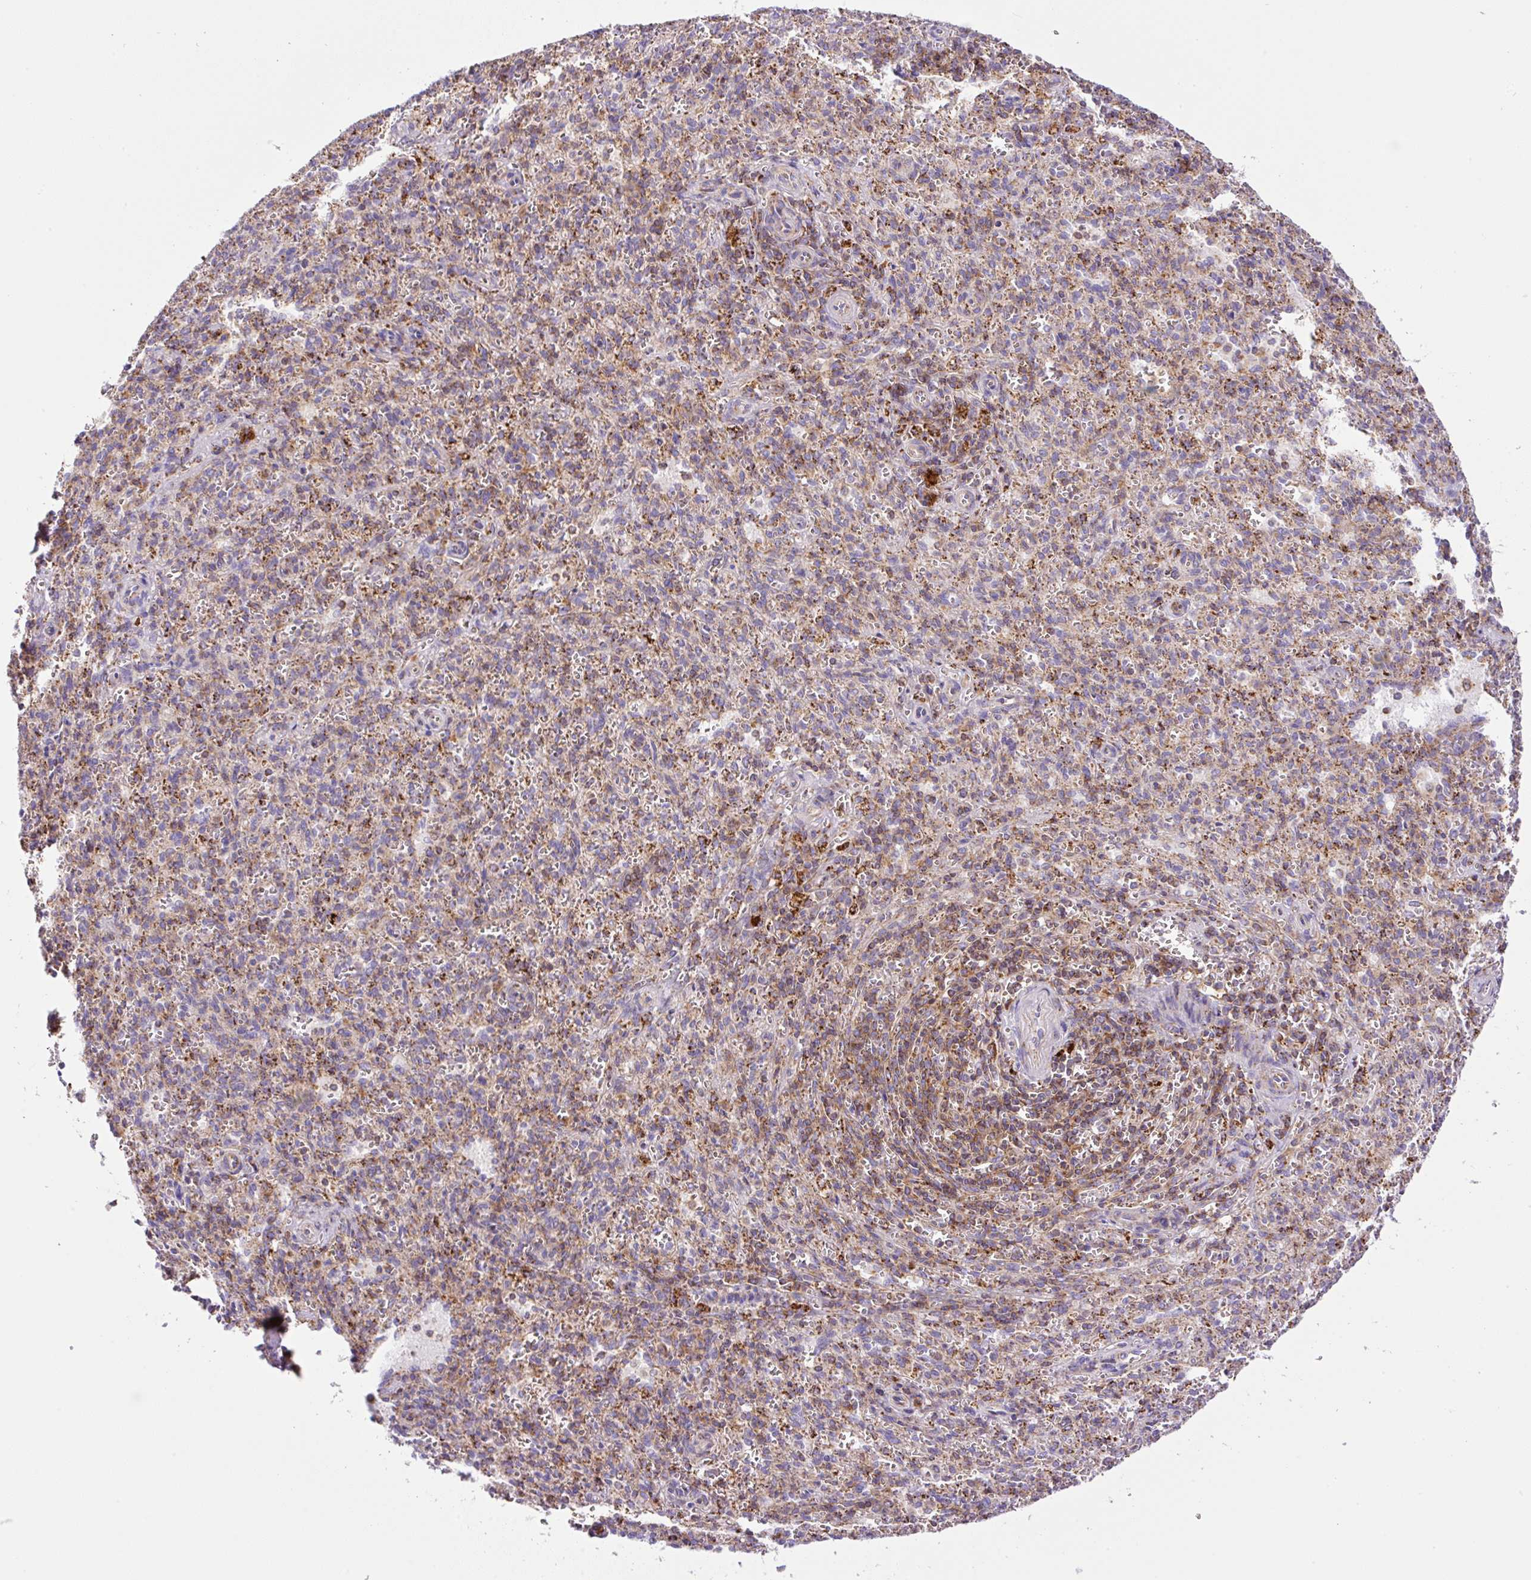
{"staining": {"intensity": "moderate", "quantity": "25%-75%", "location": "cytoplasmic/membranous"}, "tissue": "spleen", "cell_type": "Cells in red pulp", "image_type": "normal", "snomed": [{"axis": "morphology", "description": "Normal tissue, NOS"}, {"axis": "topography", "description": "Spleen"}], "caption": "The histopathology image exhibits staining of unremarkable spleen, revealing moderate cytoplasmic/membranous protein expression (brown color) within cells in red pulp. (Stains: DAB (3,3'-diaminobenzidine) in brown, nuclei in blue, Microscopy: brightfield microscopy at high magnification).", "gene": "NF1", "patient": {"sex": "female", "age": 26}}